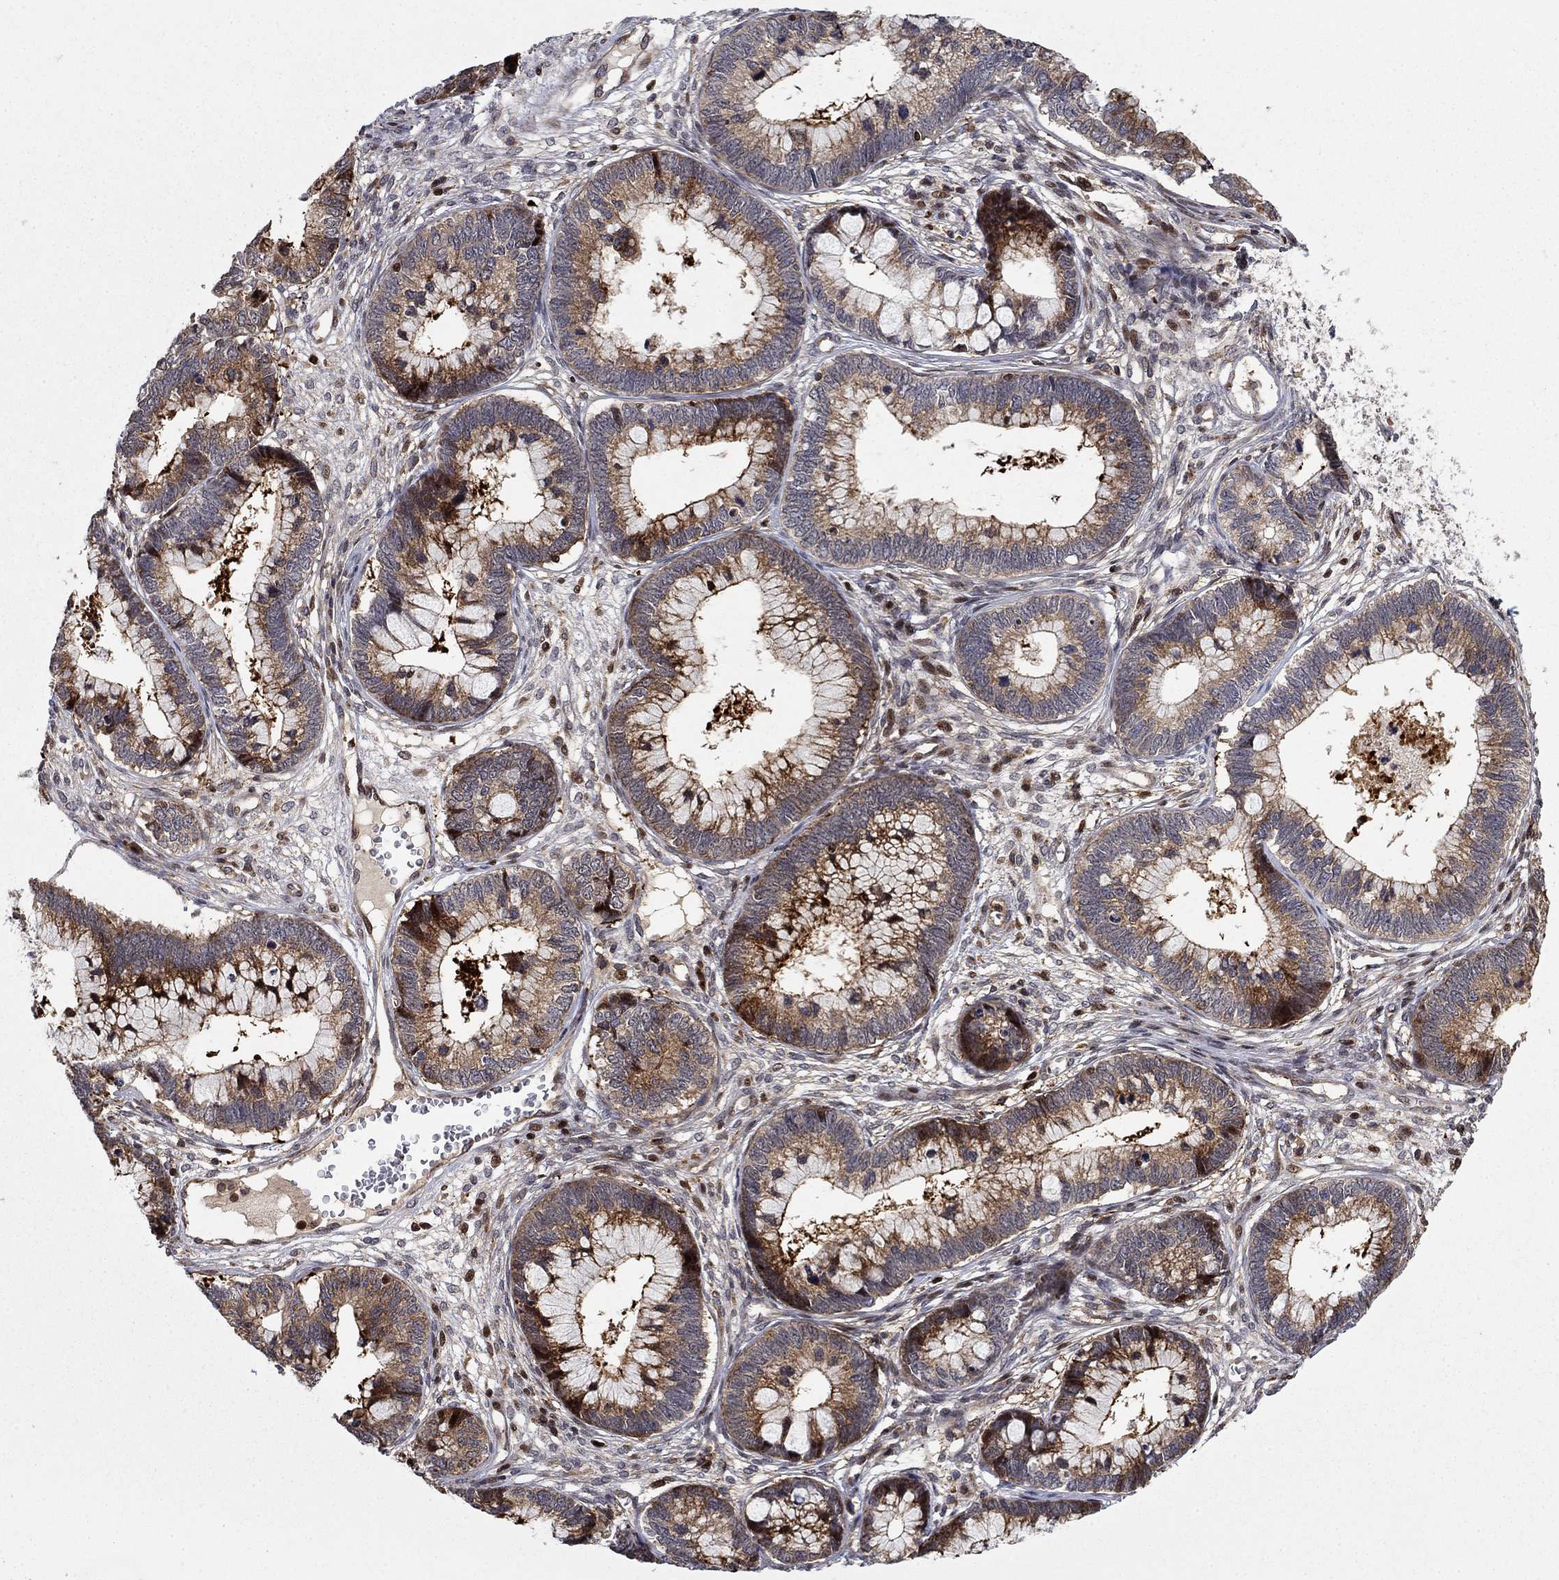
{"staining": {"intensity": "moderate", "quantity": "25%-75%", "location": "cytoplasmic/membranous"}, "tissue": "cervical cancer", "cell_type": "Tumor cells", "image_type": "cancer", "snomed": [{"axis": "morphology", "description": "Adenocarcinoma, NOS"}, {"axis": "topography", "description": "Cervix"}], "caption": "Tumor cells show medium levels of moderate cytoplasmic/membranous expression in about 25%-75% of cells in adenocarcinoma (cervical).", "gene": "LPCAT4", "patient": {"sex": "female", "age": 44}}